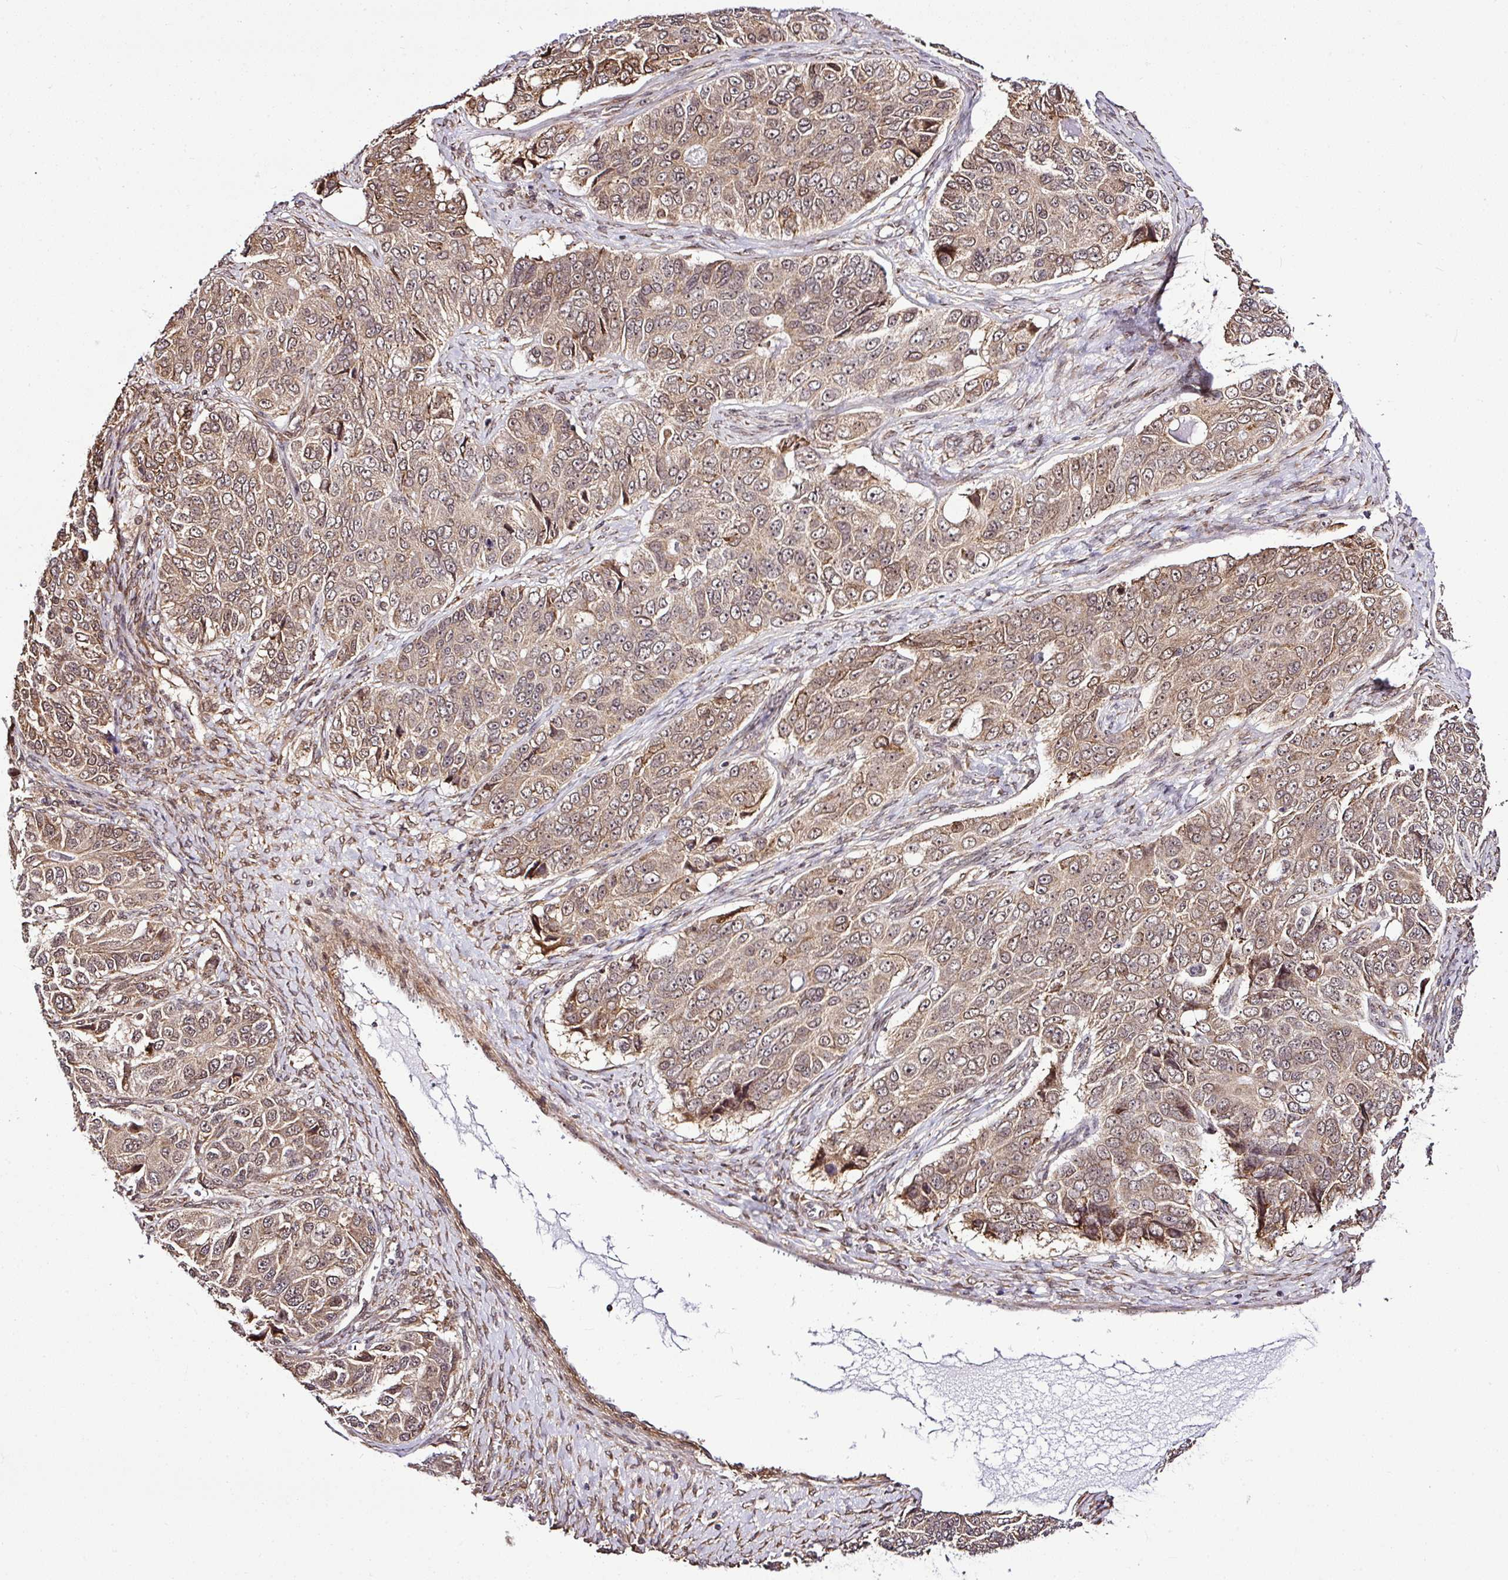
{"staining": {"intensity": "weak", "quantity": ">75%", "location": "cytoplasmic/membranous,nuclear"}, "tissue": "ovarian cancer", "cell_type": "Tumor cells", "image_type": "cancer", "snomed": [{"axis": "morphology", "description": "Carcinoma, endometroid"}, {"axis": "topography", "description": "Ovary"}], "caption": "Ovarian cancer (endometroid carcinoma) tissue reveals weak cytoplasmic/membranous and nuclear positivity in approximately >75% of tumor cells", "gene": "FAM153A", "patient": {"sex": "female", "age": 51}}